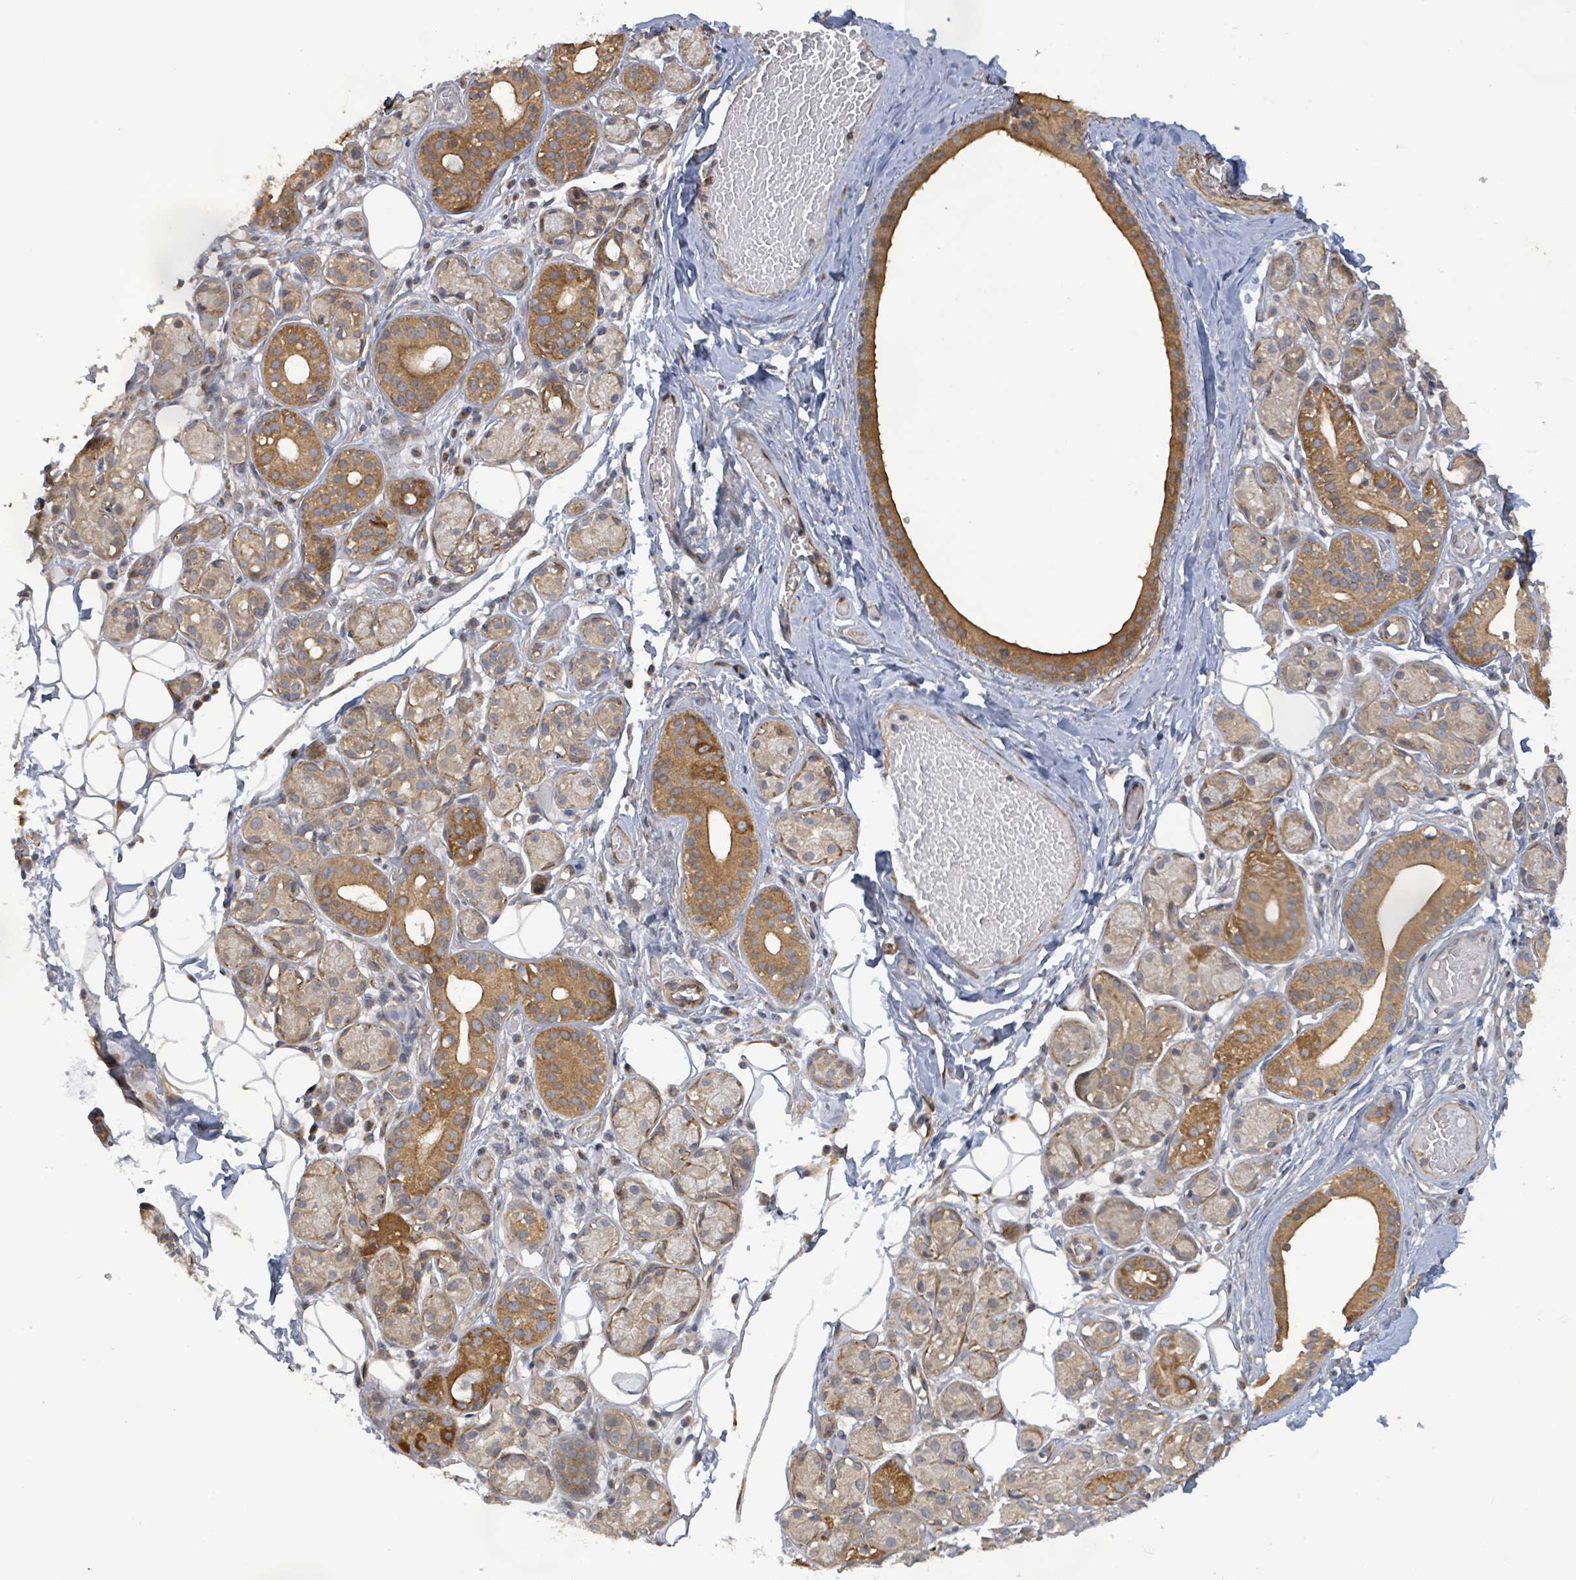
{"staining": {"intensity": "moderate", "quantity": "25%-75%", "location": "cytoplasmic/membranous"}, "tissue": "salivary gland", "cell_type": "Glandular cells", "image_type": "normal", "snomed": [{"axis": "morphology", "description": "Normal tissue, NOS"}, {"axis": "topography", "description": "Salivary gland"}], "caption": "Brown immunohistochemical staining in benign human salivary gland exhibits moderate cytoplasmic/membranous positivity in about 25%-75% of glandular cells.", "gene": "KBTBD11", "patient": {"sex": "male", "age": 82}}